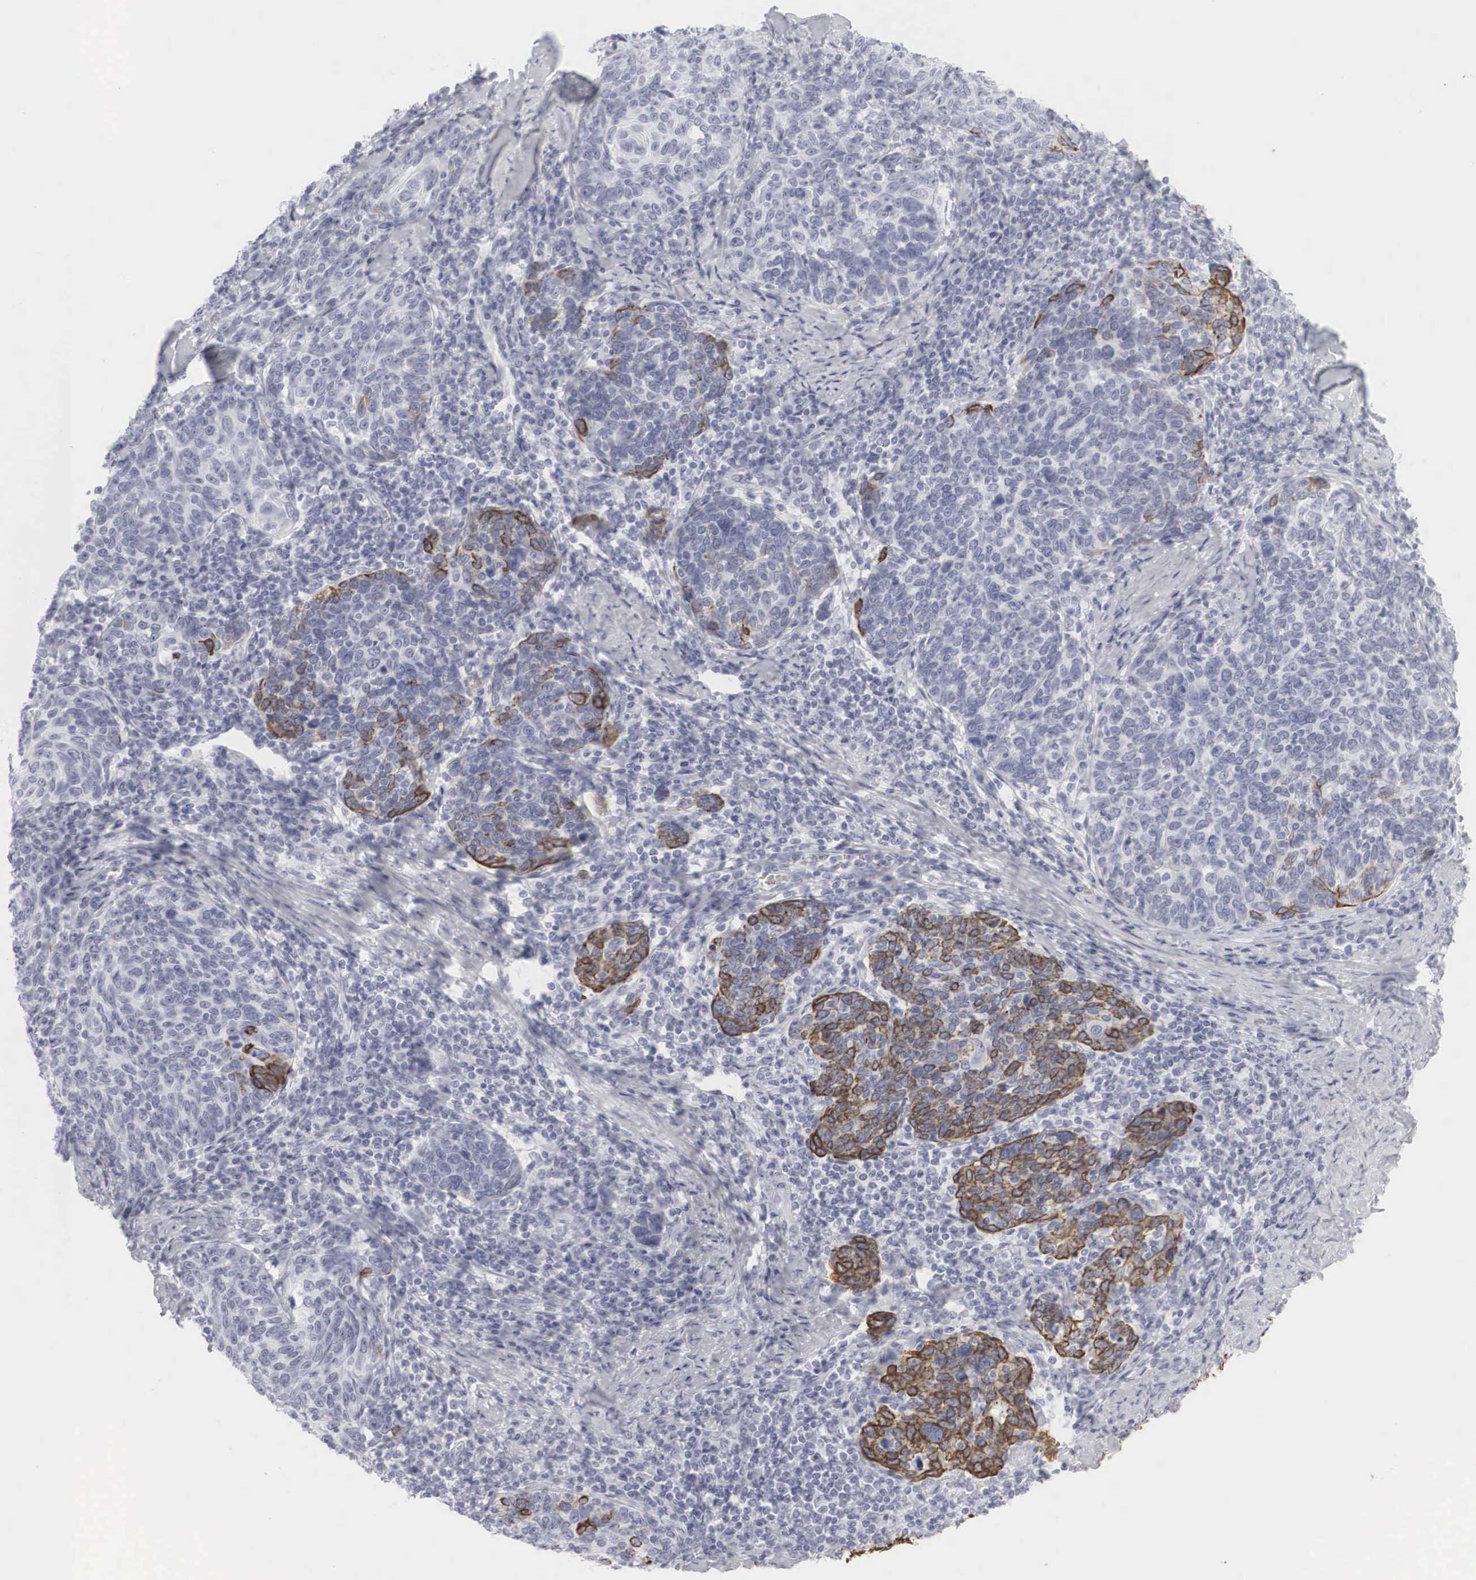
{"staining": {"intensity": "moderate", "quantity": "<25%", "location": "cytoplasmic/membranous"}, "tissue": "cervical cancer", "cell_type": "Tumor cells", "image_type": "cancer", "snomed": [{"axis": "morphology", "description": "Squamous cell carcinoma, NOS"}, {"axis": "topography", "description": "Cervix"}], "caption": "DAB immunohistochemical staining of human cervical cancer reveals moderate cytoplasmic/membranous protein staining in approximately <25% of tumor cells.", "gene": "KRT14", "patient": {"sex": "female", "age": 41}}